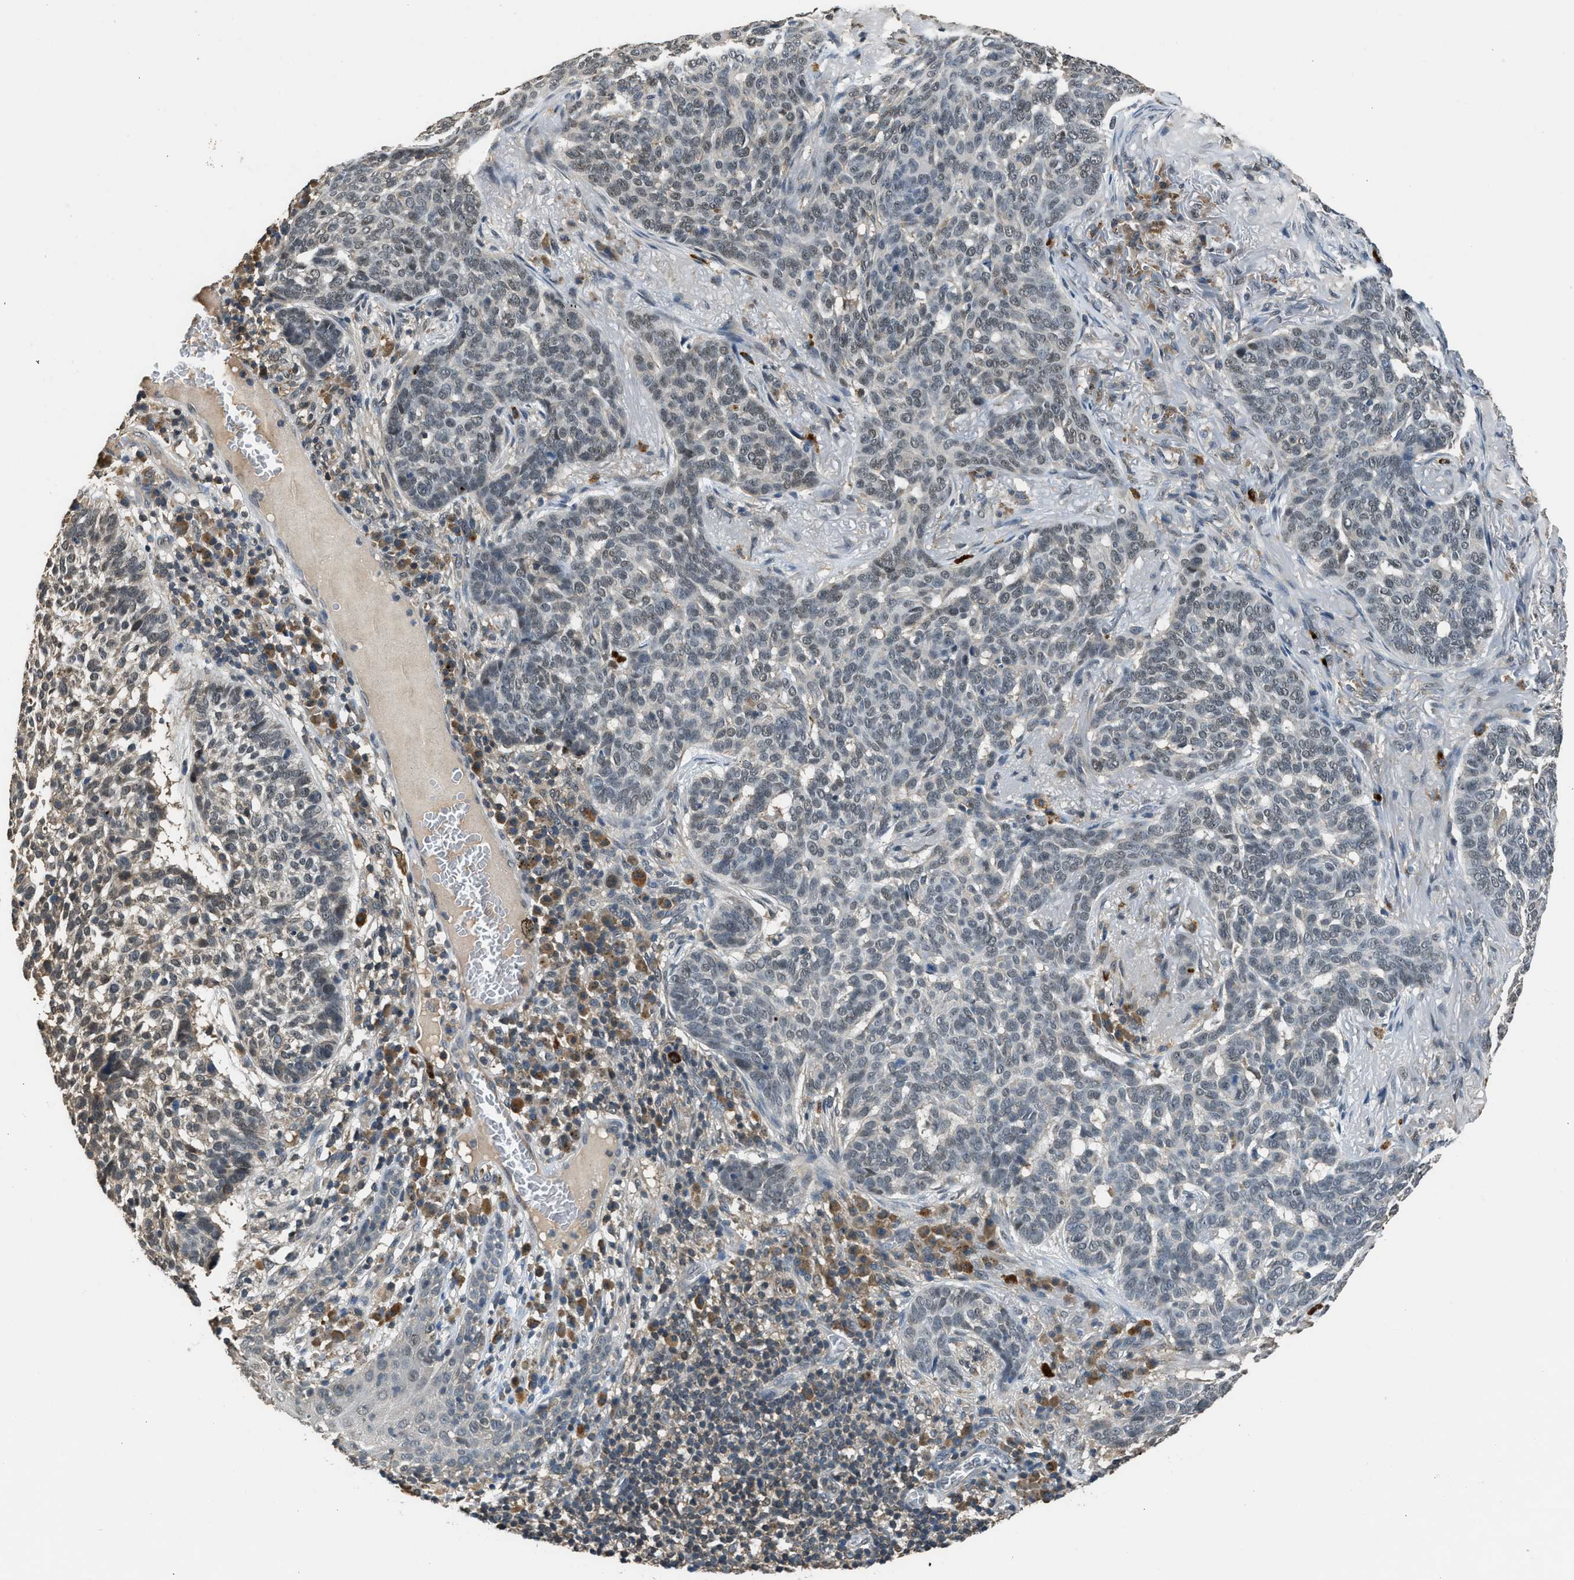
{"staining": {"intensity": "weak", "quantity": "<25%", "location": "nuclear"}, "tissue": "skin cancer", "cell_type": "Tumor cells", "image_type": "cancer", "snomed": [{"axis": "morphology", "description": "Basal cell carcinoma"}, {"axis": "topography", "description": "Skin"}], "caption": "The histopathology image displays no significant expression in tumor cells of skin basal cell carcinoma.", "gene": "SLC15A4", "patient": {"sex": "male", "age": 85}}